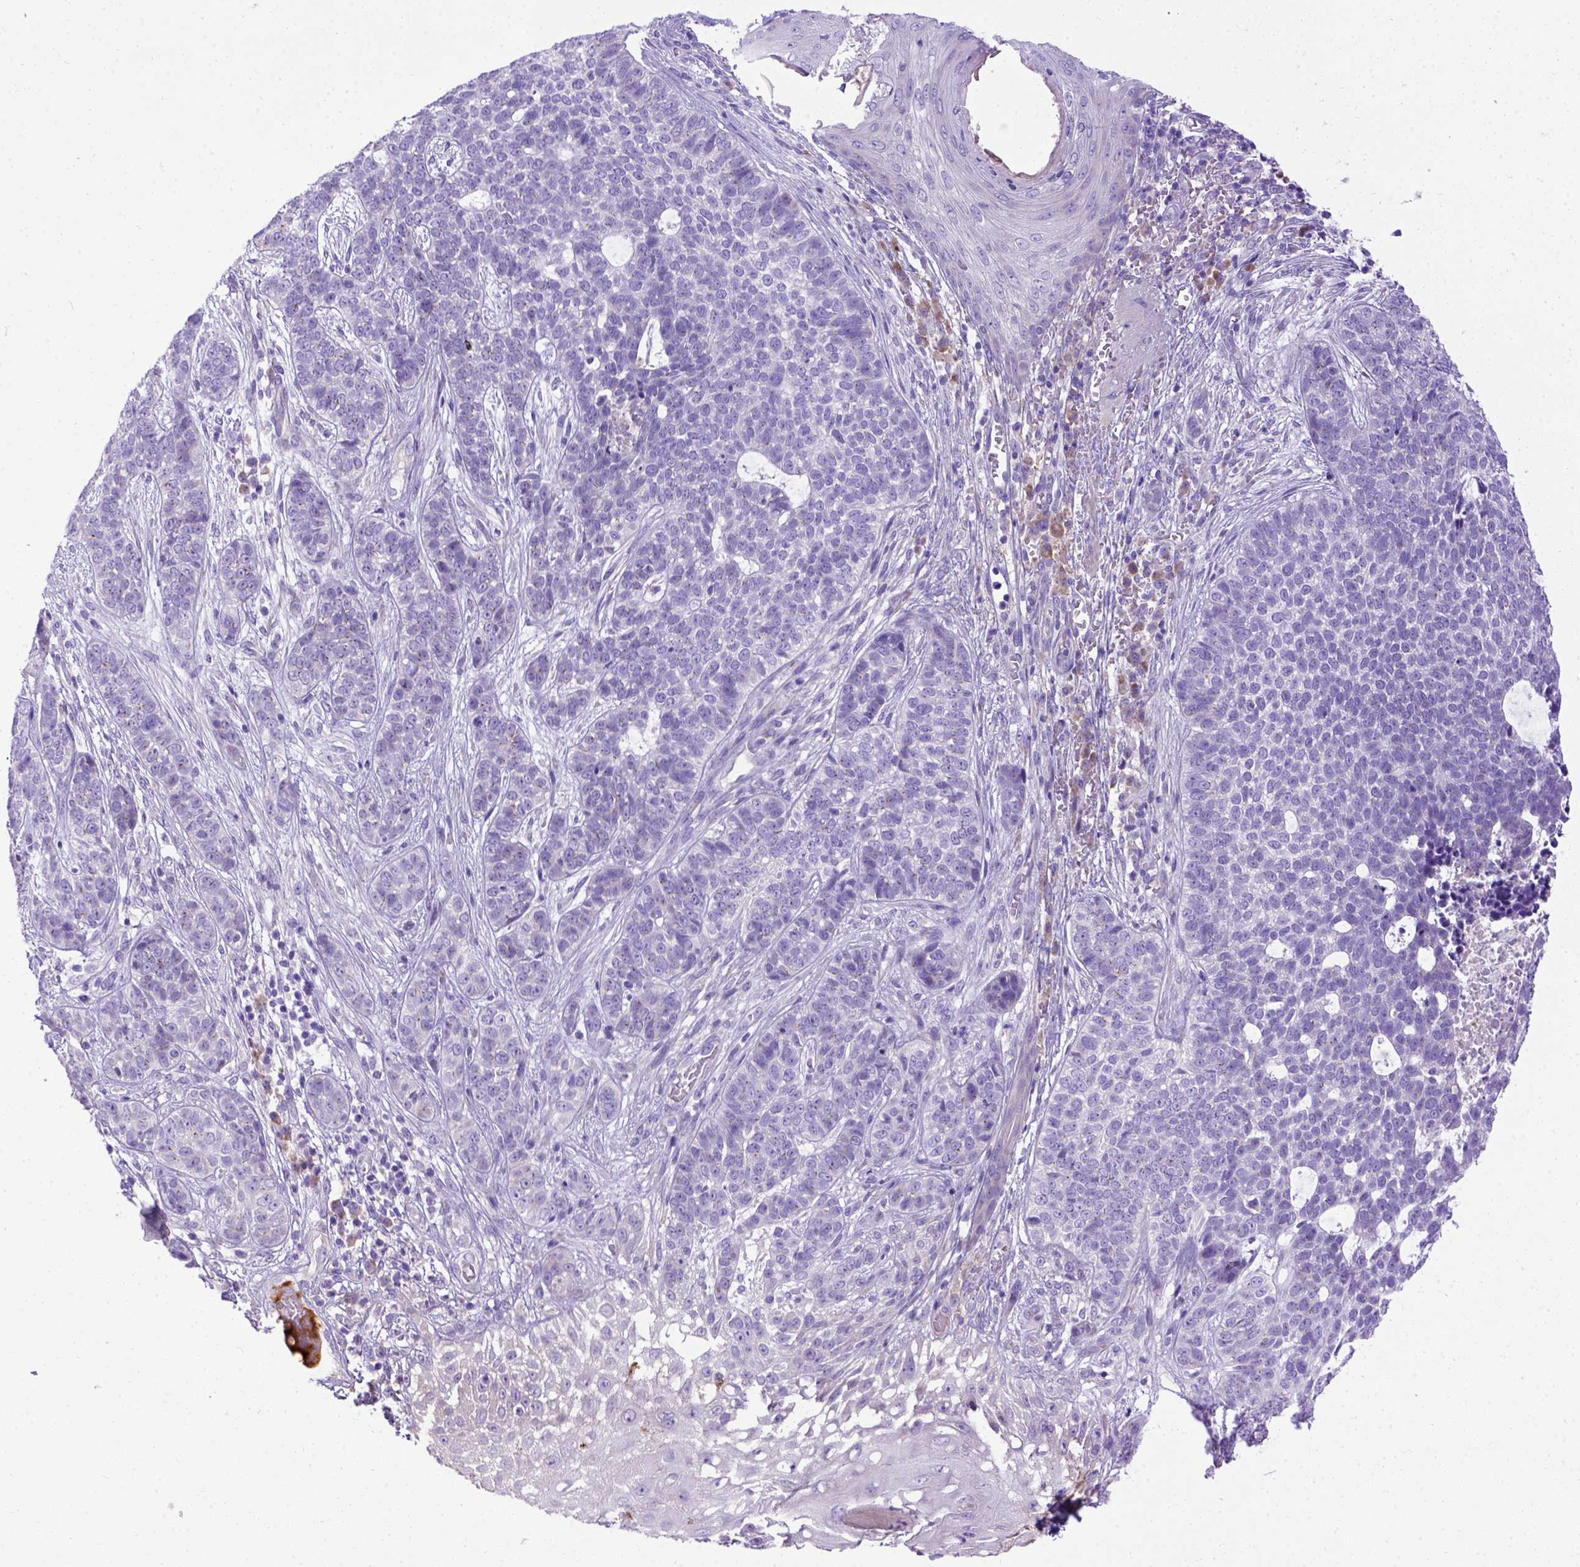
{"staining": {"intensity": "negative", "quantity": "none", "location": "none"}, "tissue": "skin cancer", "cell_type": "Tumor cells", "image_type": "cancer", "snomed": [{"axis": "morphology", "description": "Basal cell carcinoma"}, {"axis": "topography", "description": "Skin"}], "caption": "This is an immunohistochemistry histopathology image of human skin cancer (basal cell carcinoma). There is no staining in tumor cells.", "gene": "CFAP300", "patient": {"sex": "female", "age": 69}}